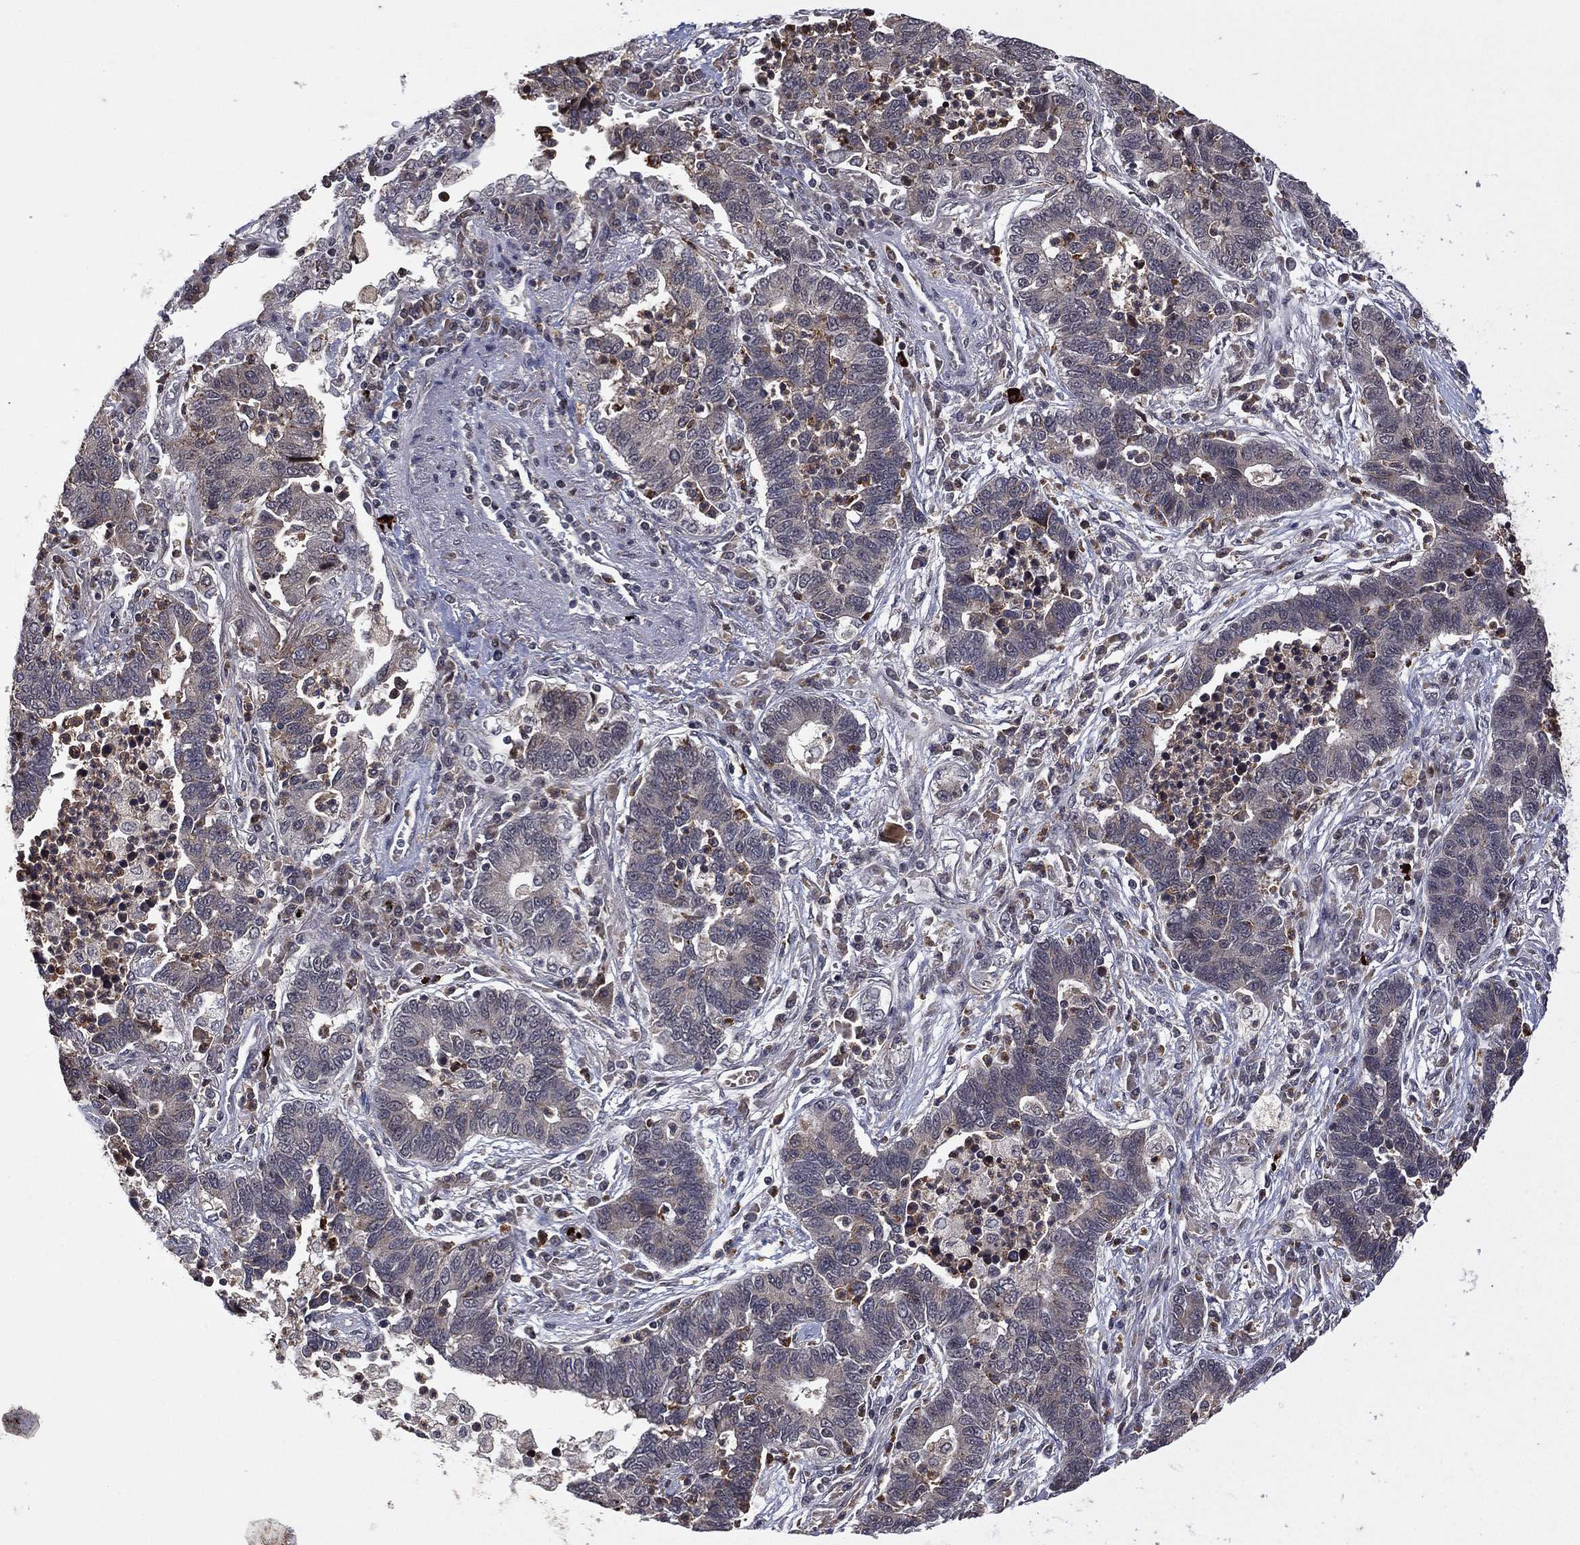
{"staining": {"intensity": "negative", "quantity": "none", "location": "none"}, "tissue": "lung cancer", "cell_type": "Tumor cells", "image_type": "cancer", "snomed": [{"axis": "morphology", "description": "Adenocarcinoma, NOS"}, {"axis": "topography", "description": "Lung"}], "caption": "A histopathology image of lung adenocarcinoma stained for a protein displays no brown staining in tumor cells.", "gene": "ATG4B", "patient": {"sex": "female", "age": 57}}